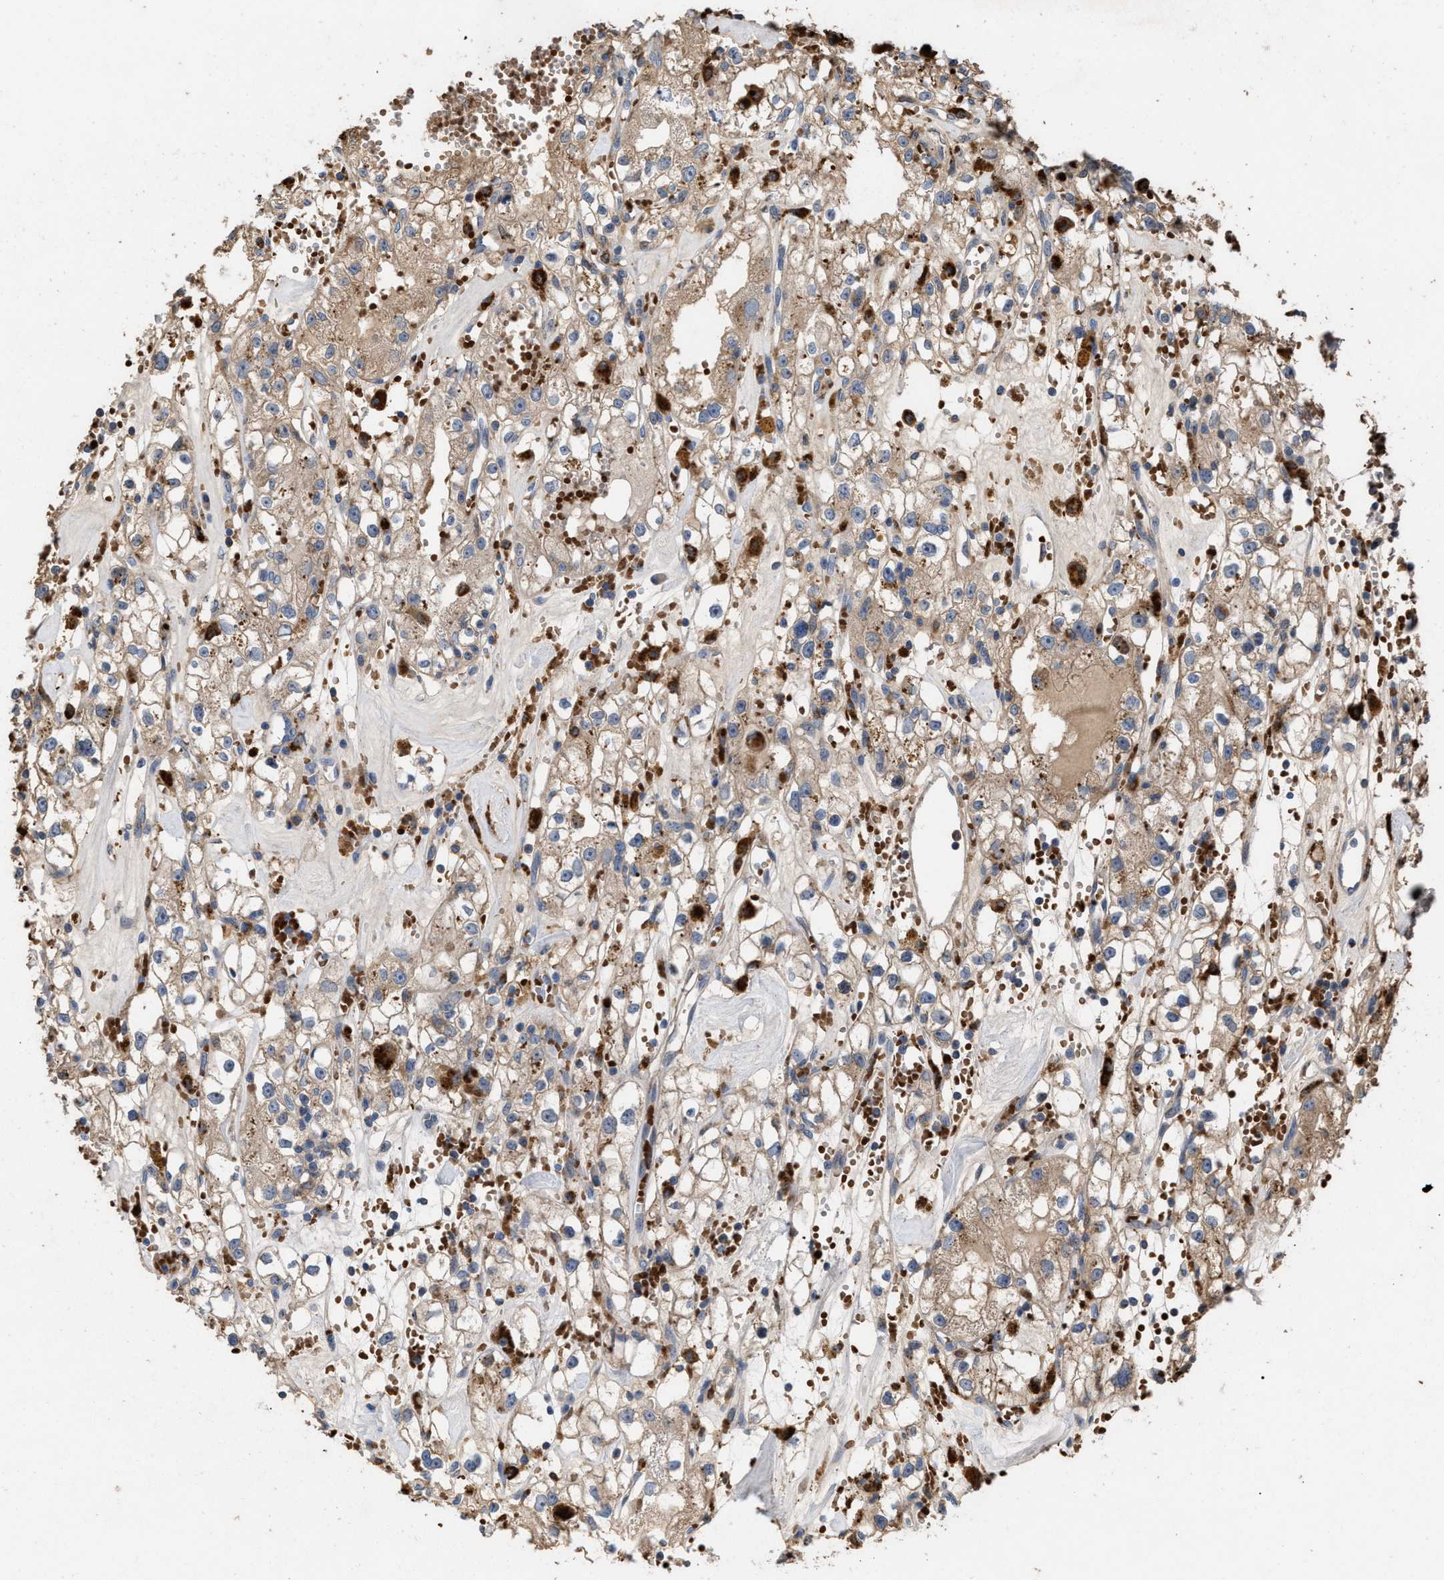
{"staining": {"intensity": "weak", "quantity": ">75%", "location": "cytoplasmic/membranous"}, "tissue": "renal cancer", "cell_type": "Tumor cells", "image_type": "cancer", "snomed": [{"axis": "morphology", "description": "Adenocarcinoma, NOS"}, {"axis": "topography", "description": "Kidney"}], "caption": "Renal cancer stained with immunohistochemistry reveals weak cytoplasmic/membranous expression in about >75% of tumor cells.", "gene": "ELMO3", "patient": {"sex": "male", "age": 56}}